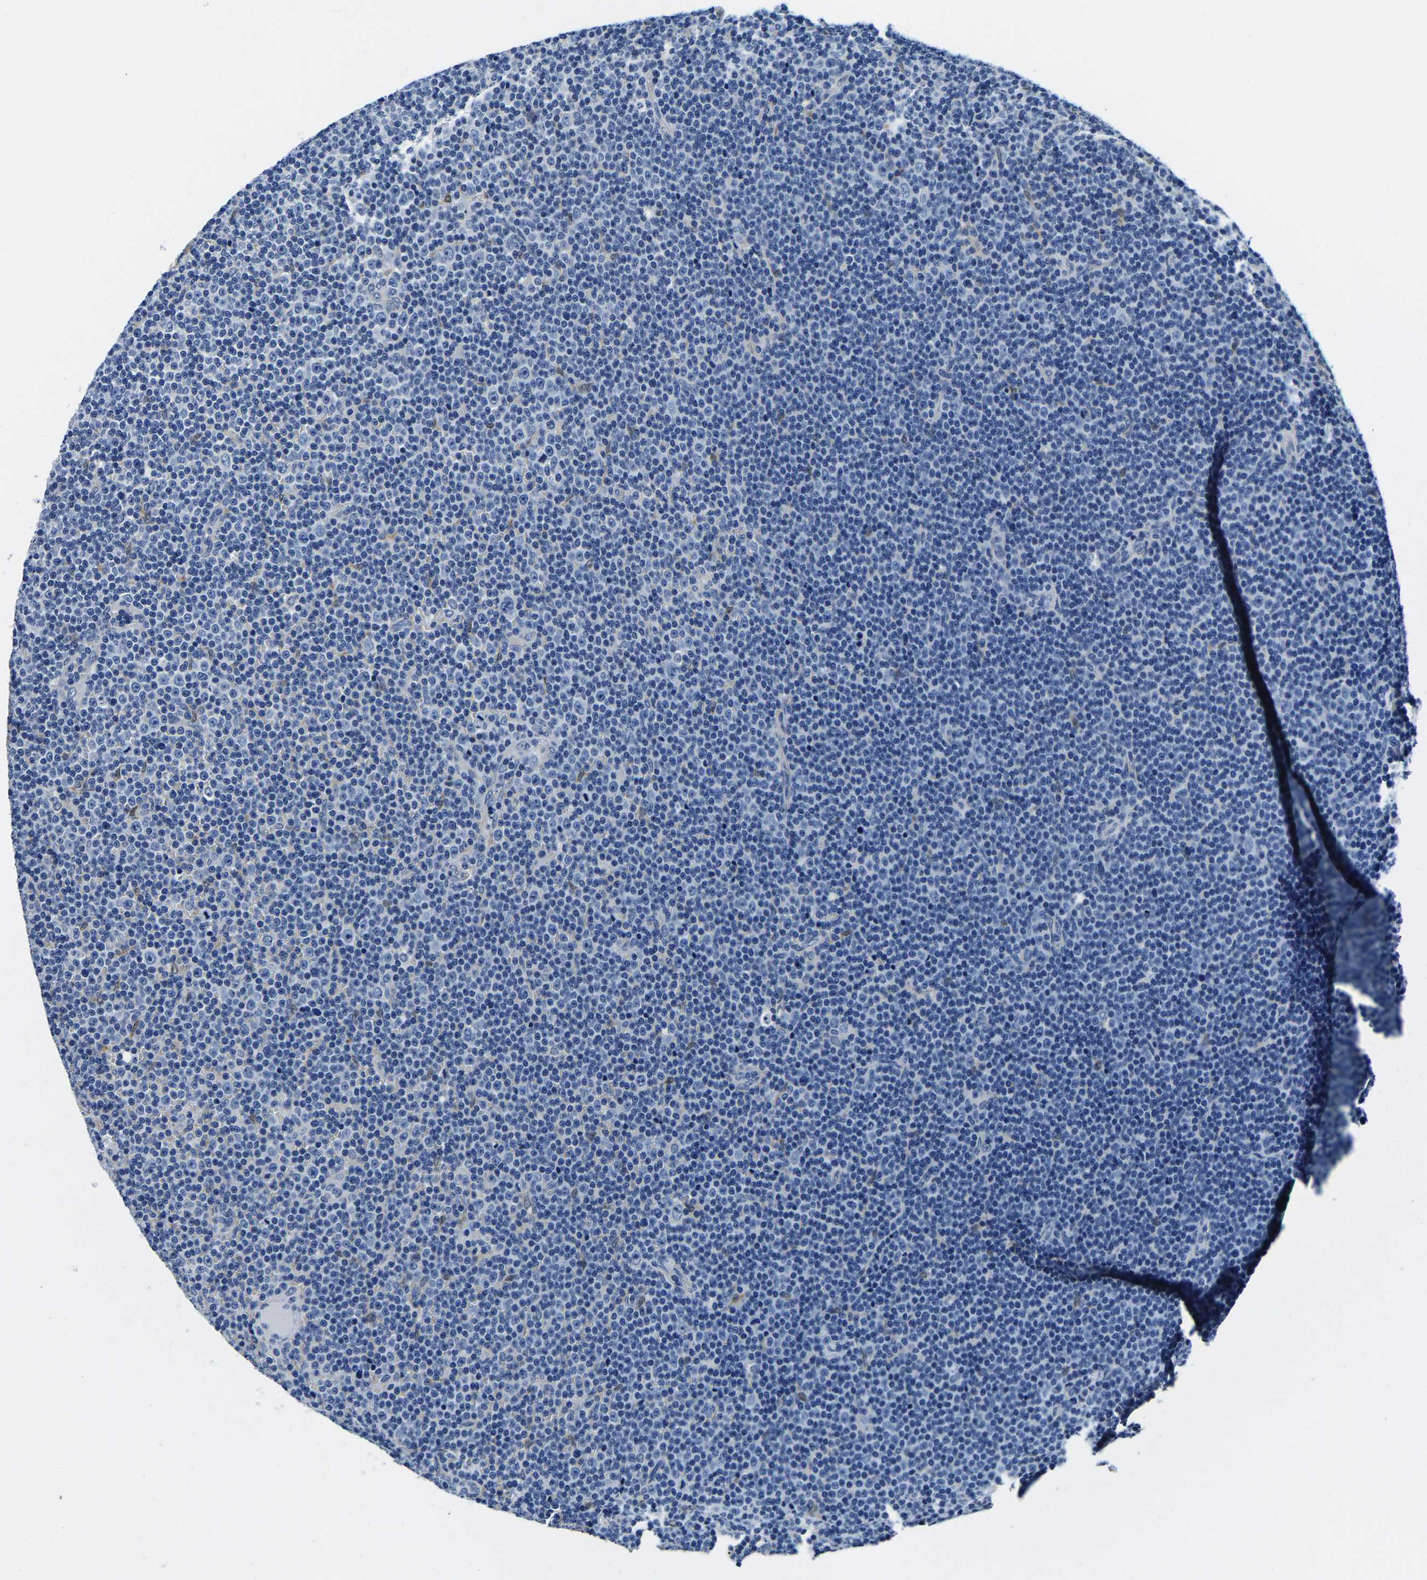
{"staining": {"intensity": "negative", "quantity": "none", "location": "none"}, "tissue": "lymphoma", "cell_type": "Tumor cells", "image_type": "cancer", "snomed": [{"axis": "morphology", "description": "Malignant lymphoma, non-Hodgkin's type, Low grade"}, {"axis": "topography", "description": "Lymph node"}], "caption": "IHC photomicrograph of low-grade malignant lymphoma, non-Hodgkin's type stained for a protein (brown), which shows no expression in tumor cells. The staining is performed using DAB (3,3'-diaminobenzidine) brown chromogen with nuclei counter-stained in using hematoxylin.", "gene": "ACO1", "patient": {"sex": "female", "age": 67}}